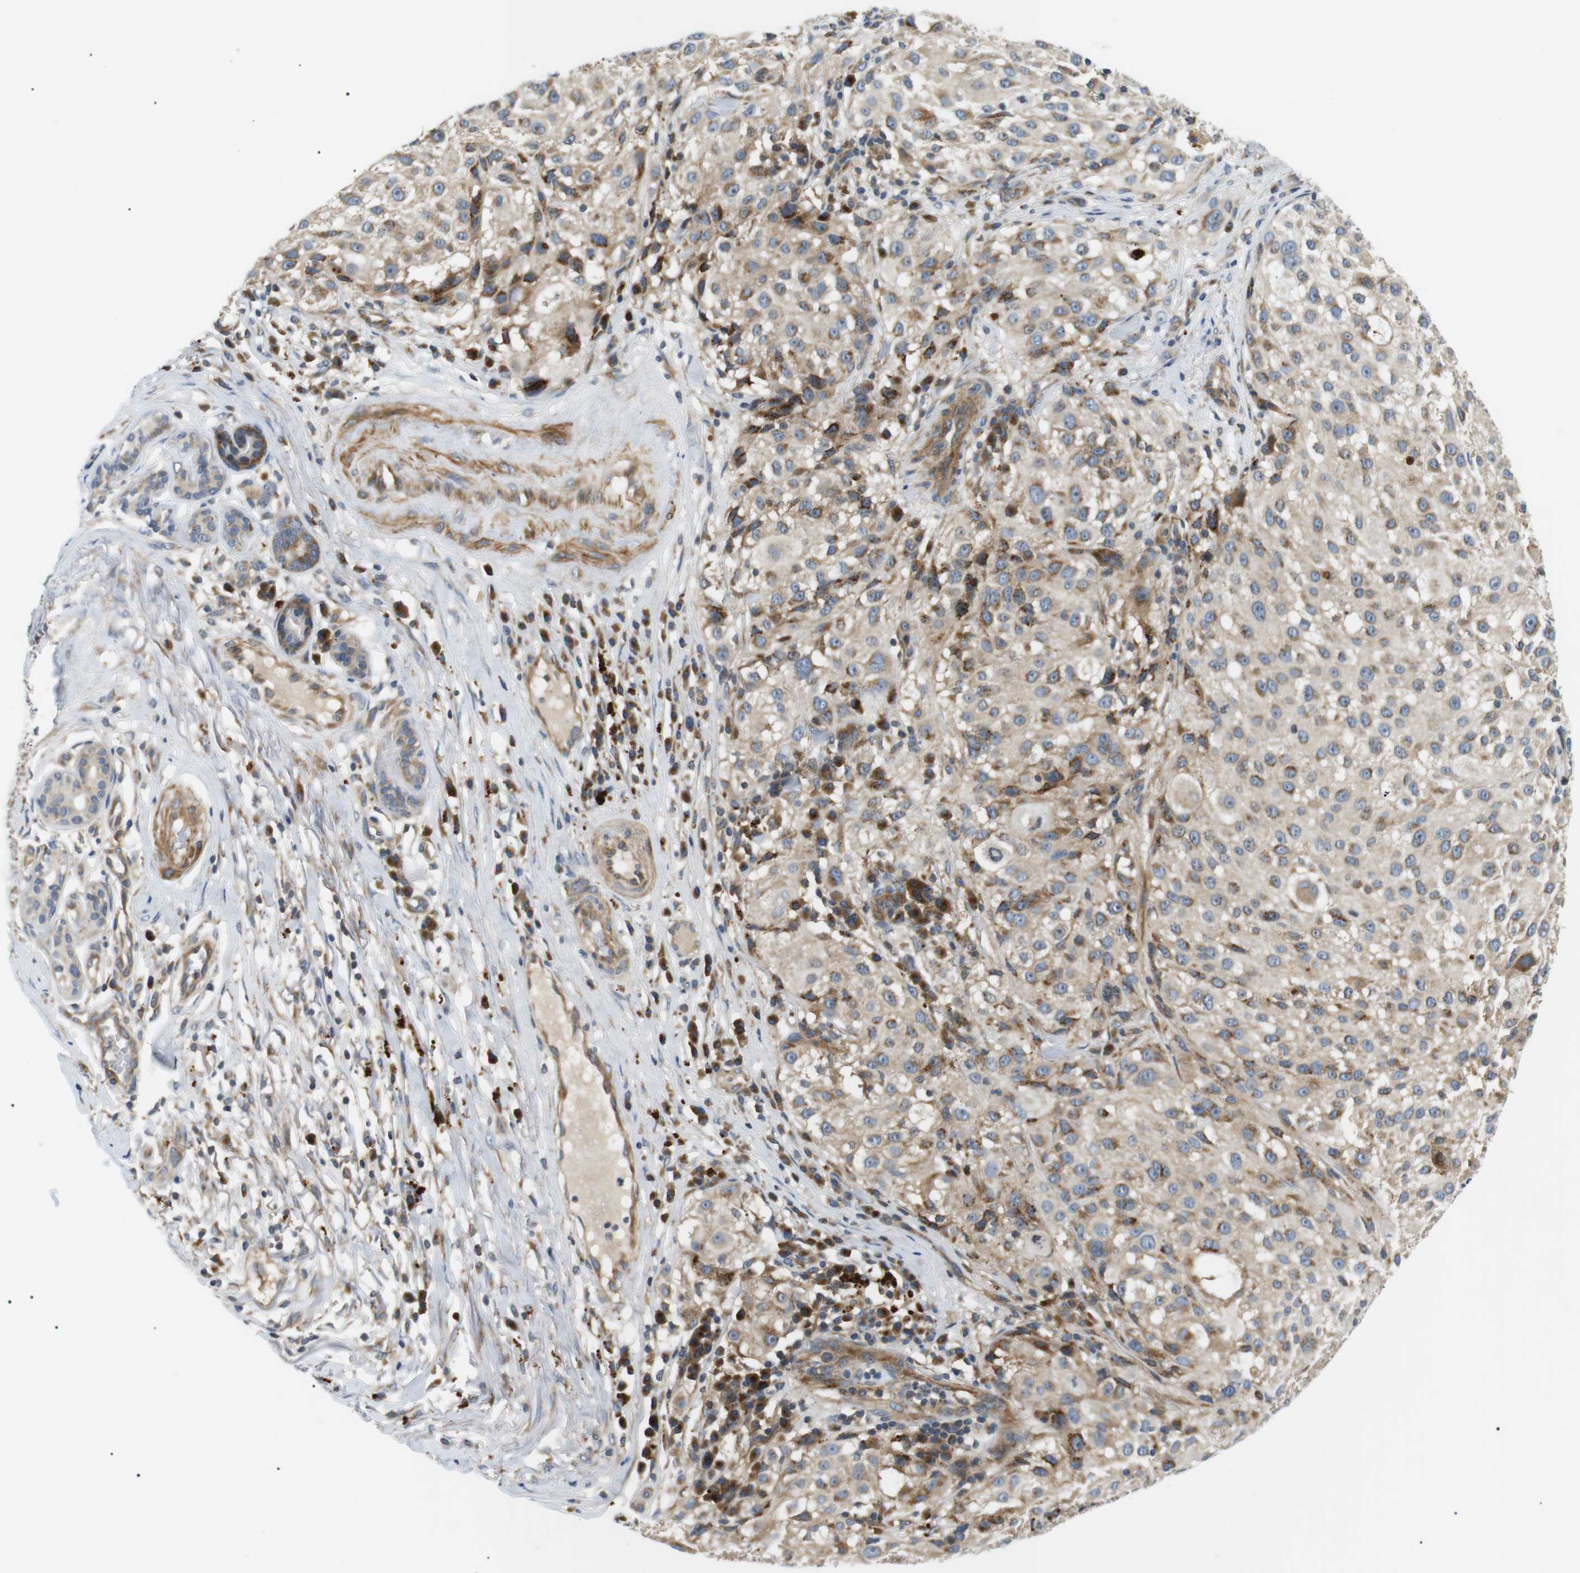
{"staining": {"intensity": "moderate", "quantity": ">75%", "location": "cytoplasmic/membranous"}, "tissue": "melanoma", "cell_type": "Tumor cells", "image_type": "cancer", "snomed": [{"axis": "morphology", "description": "Necrosis, NOS"}, {"axis": "morphology", "description": "Malignant melanoma, NOS"}, {"axis": "topography", "description": "Skin"}], "caption": "This micrograph demonstrates IHC staining of malignant melanoma, with medium moderate cytoplasmic/membranous staining in about >75% of tumor cells.", "gene": "DIPK1A", "patient": {"sex": "female", "age": 87}}